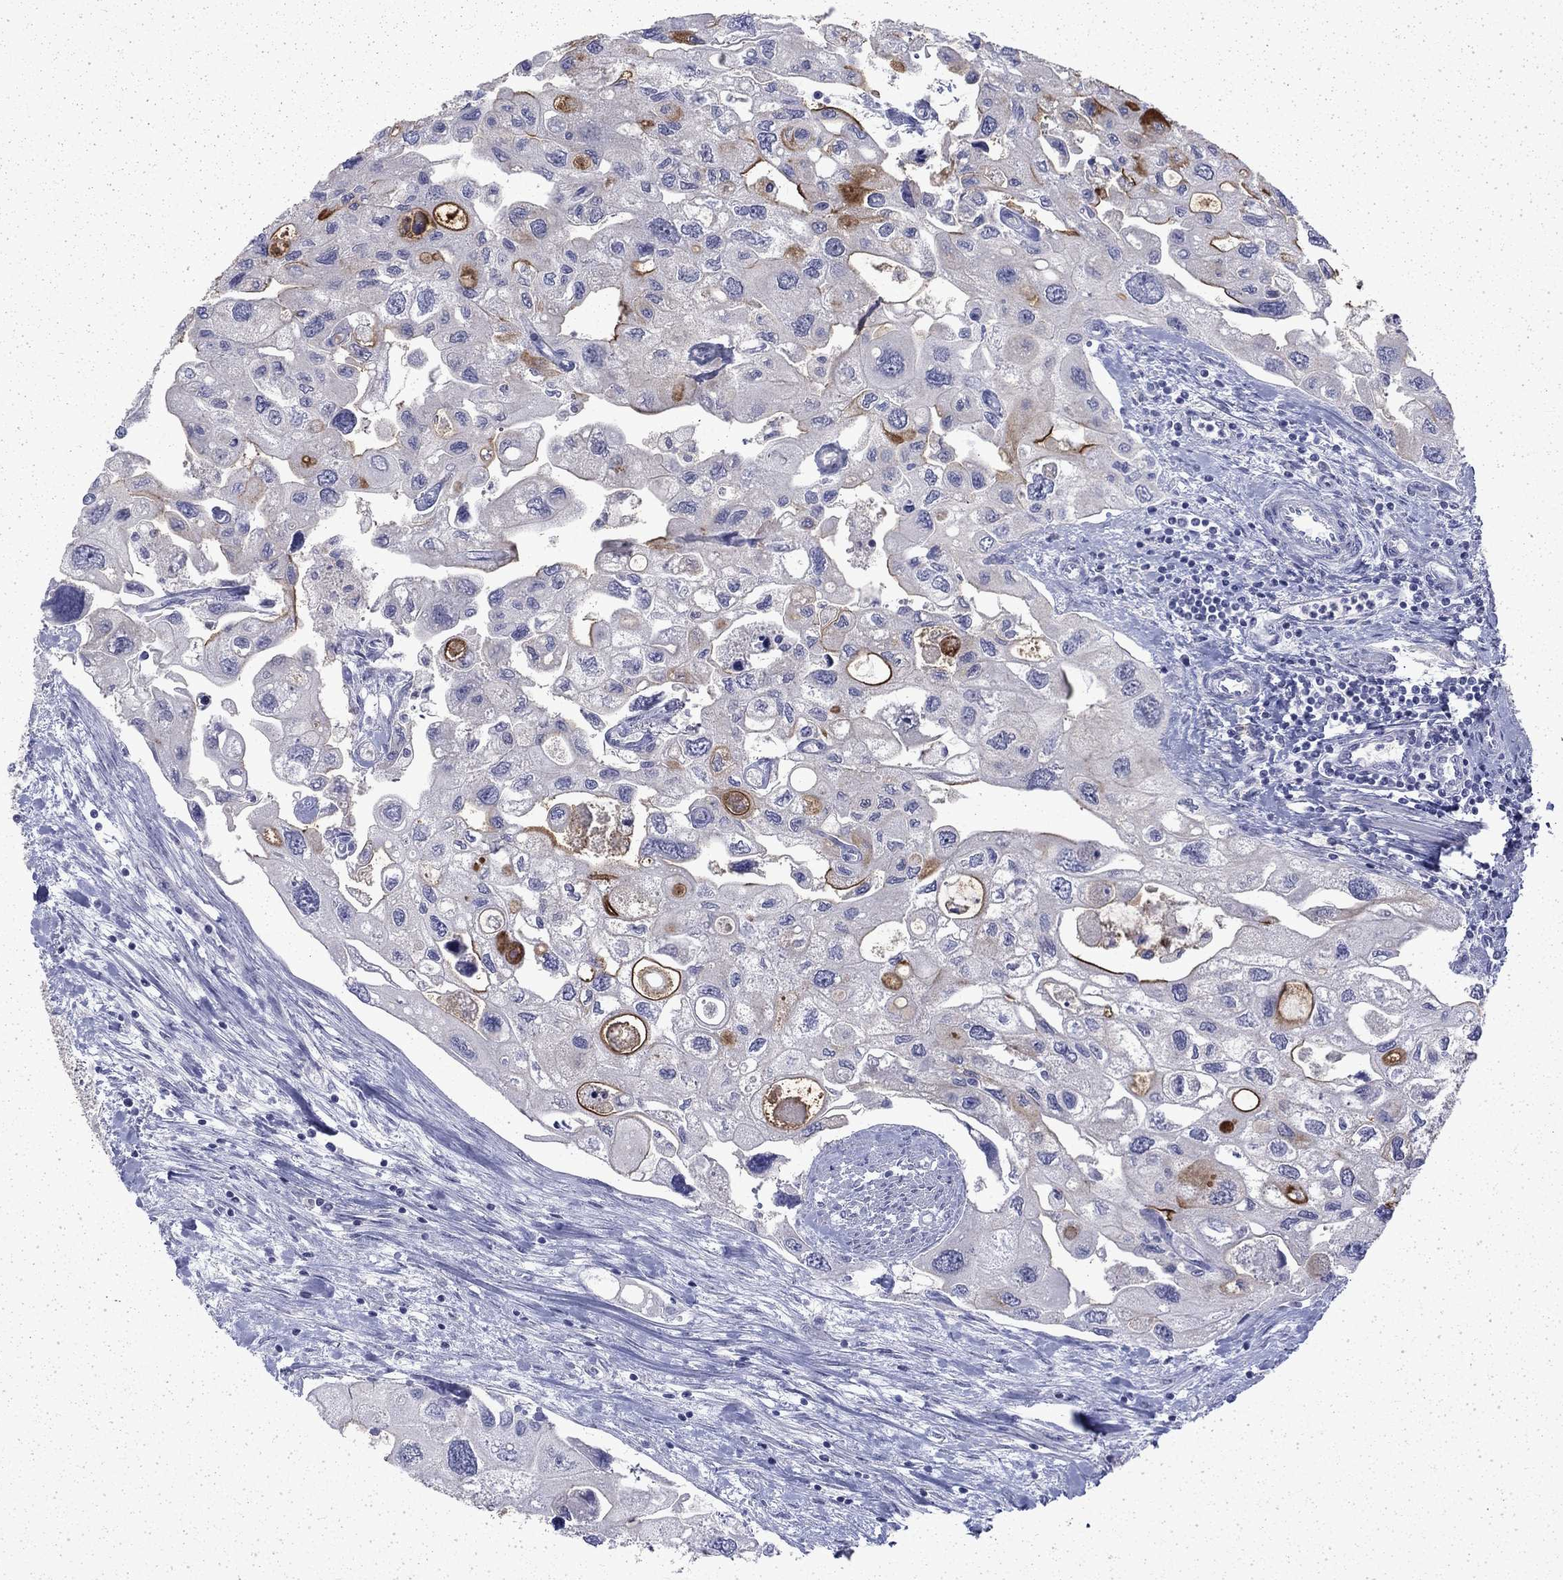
{"staining": {"intensity": "moderate", "quantity": "<25%", "location": "cytoplasmic/membranous"}, "tissue": "urothelial cancer", "cell_type": "Tumor cells", "image_type": "cancer", "snomed": [{"axis": "morphology", "description": "Urothelial carcinoma, High grade"}, {"axis": "topography", "description": "Urinary bladder"}], "caption": "Immunohistochemical staining of urothelial cancer demonstrates moderate cytoplasmic/membranous protein staining in about <25% of tumor cells.", "gene": "ENPP6", "patient": {"sex": "male", "age": 59}}